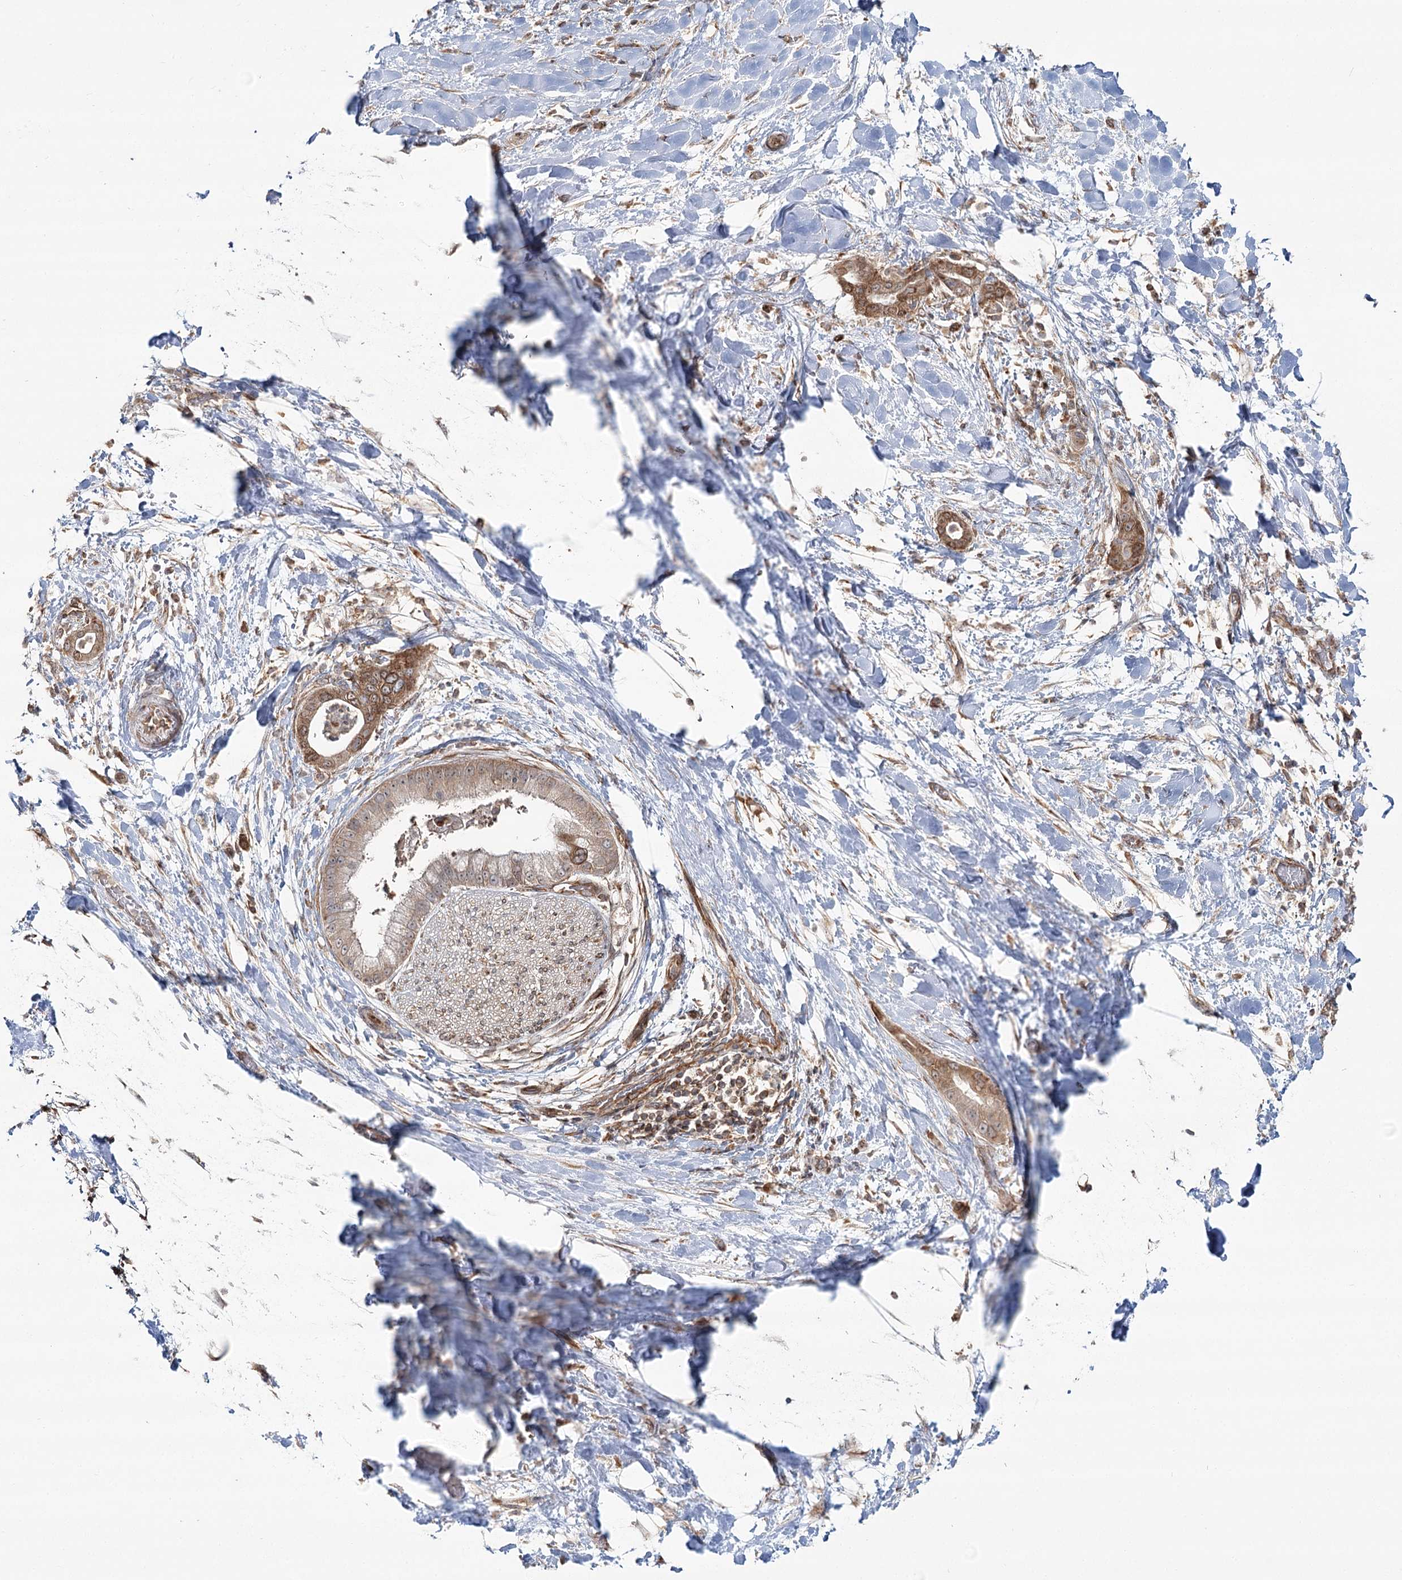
{"staining": {"intensity": "strong", "quantity": ">75%", "location": "cytoplasmic/membranous"}, "tissue": "liver cancer", "cell_type": "Tumor cells", "image_type": "cancer", "snomed": [{"axis": "morphology", "description": "Cholangiocarcinoma"}, {"axis": "topography", "description": "Liver"}], "caption": "Immunohistochemical staining of cholangiocarcinoma (liver) demonstrates high levels of strong cytoplasmic/membranous positivity in approximately >75% of tumor cells. (DAB (3,3'-diaminobenzidine) = brown stain, brightfield microscopy at high magnification).", "gene": "OTUD4", "patient": {"sex": "female", "age": 54}}